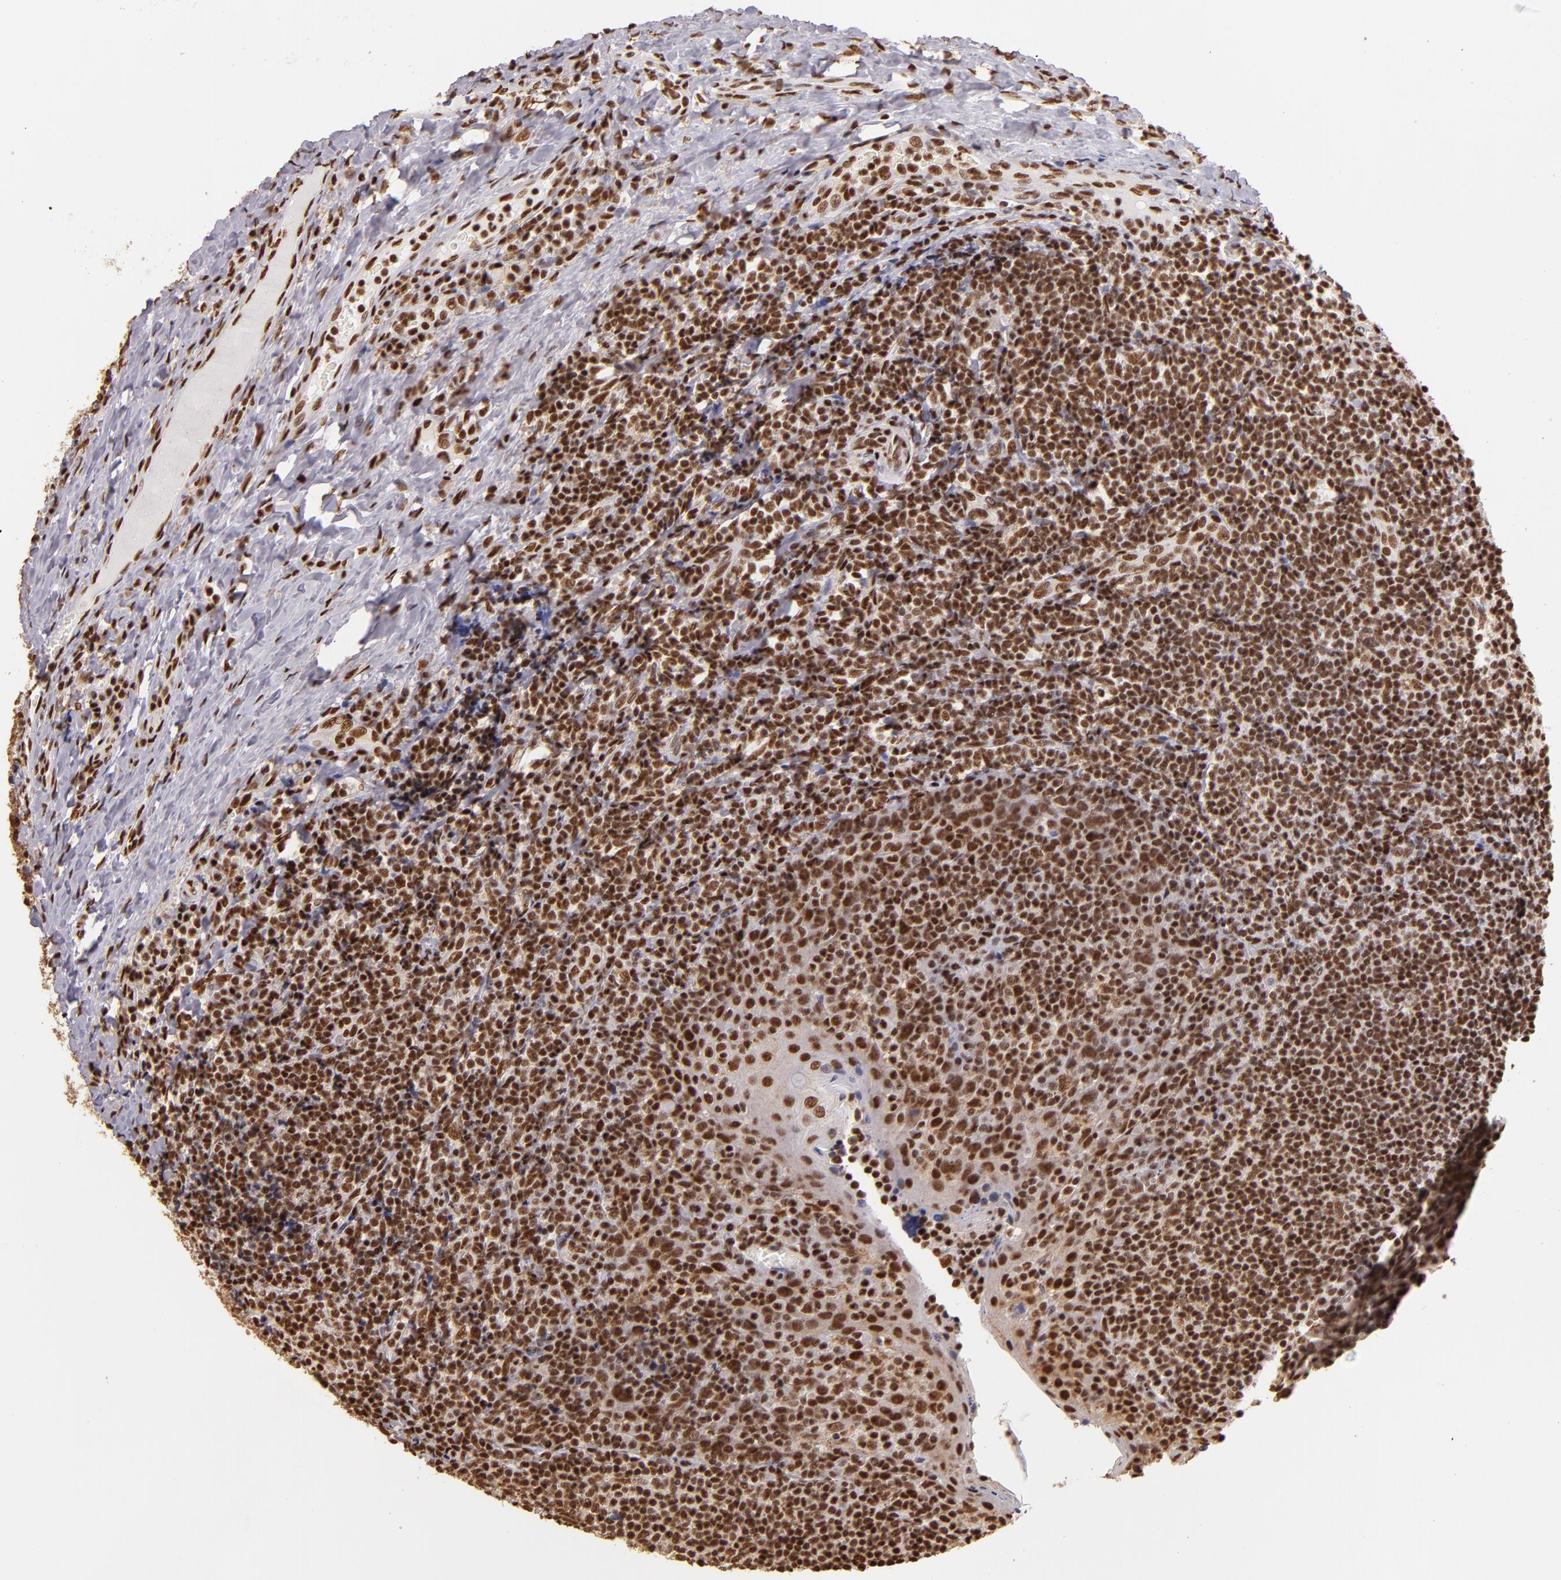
{"staining": {"intensity": "strong", "quantity": ">75%", "location": "nuclear"}, "tissue": "tonsil", "cell_type": "Germinal center cells", "image_type": "normal", "snomed": [{"axis": "morphology", "description": "Normal tissue, NOS"}, {"axis": "topography", "description": "Tonsil"}], "caption": "Tonsil stained with immunohistochemistry displays strong nuclear positivity in approximately >75% of germinal center cells. Using DAB (brown) and hematoxylin (blue) stains, captured at high magnification using brightfield microscopy.", "gene": "SP1", "patient": {"sex": "male", "age": 31}}